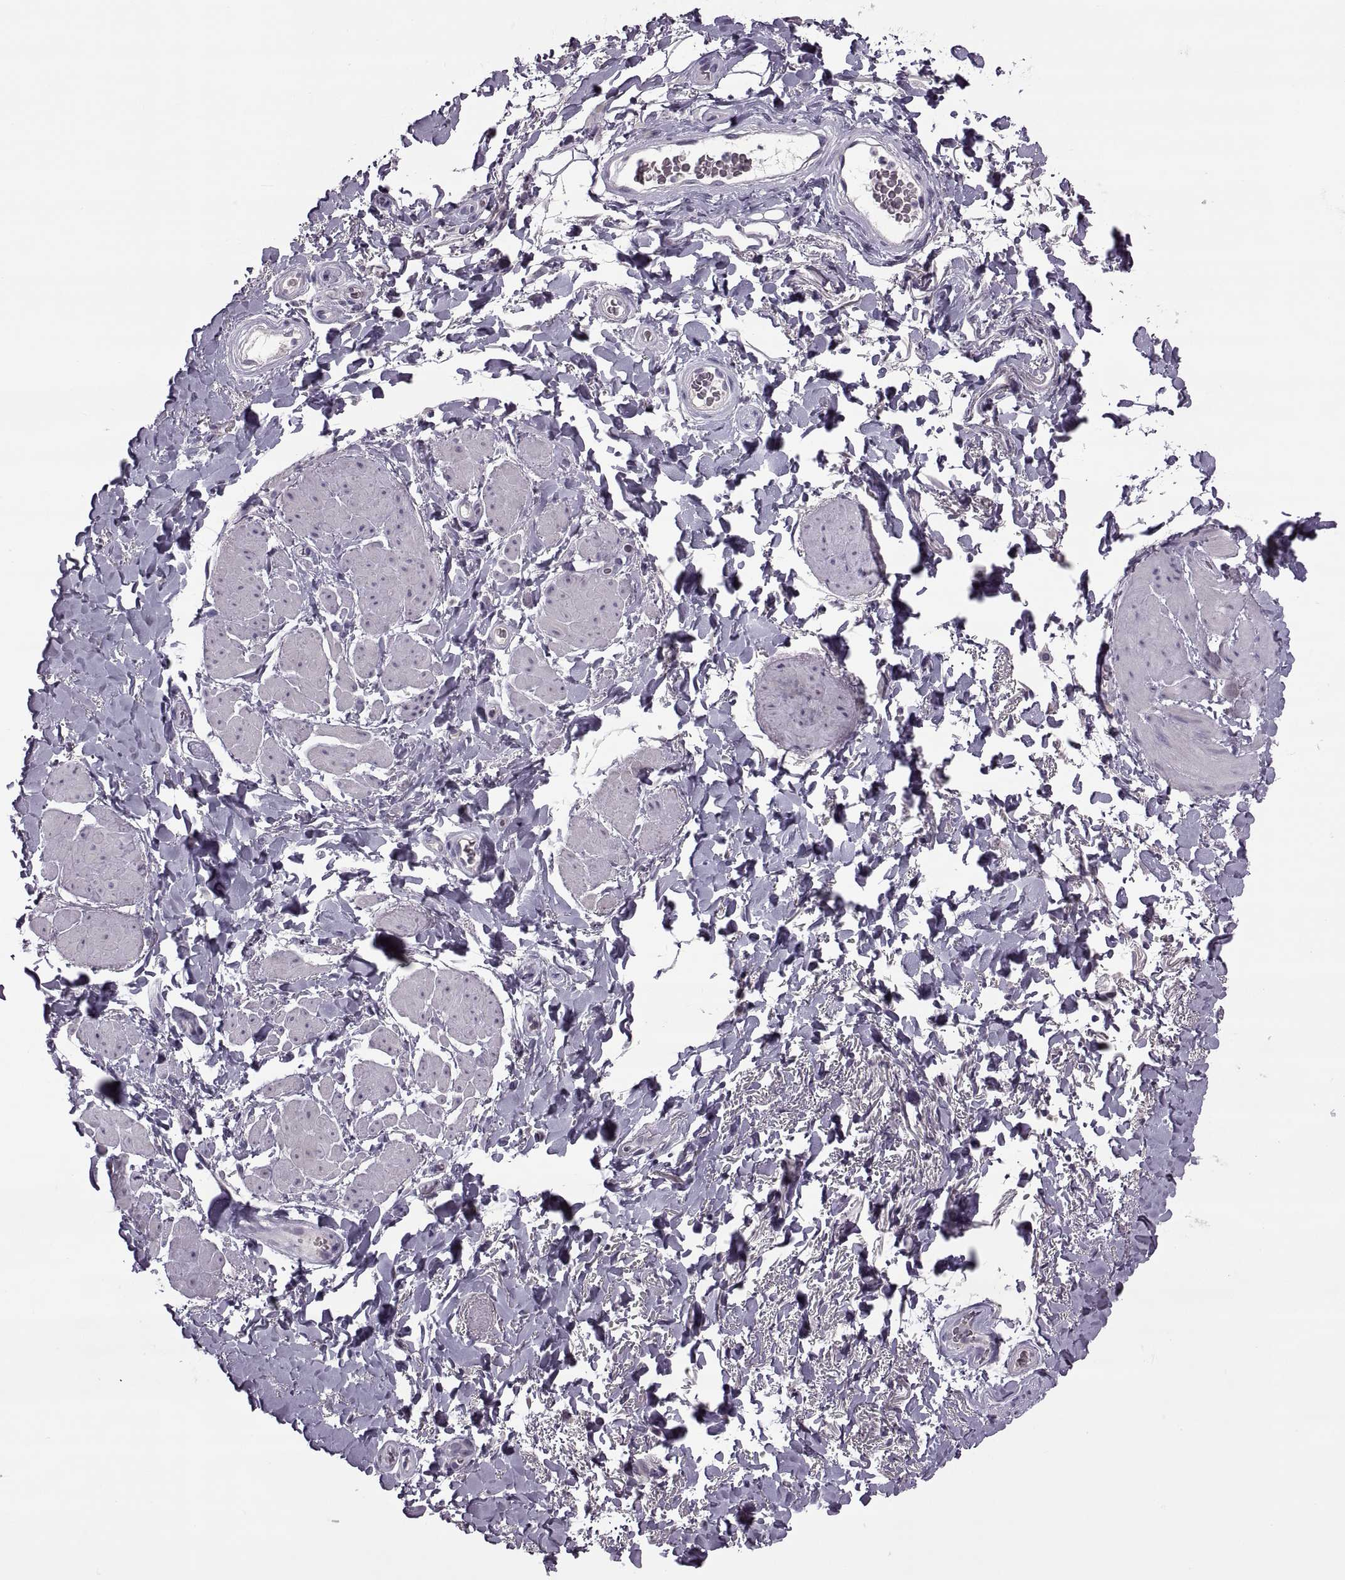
{"staining": {"intensity": "negative", "quantity": "none", "location": "none"}, "tissue": "adipose tissue", "cell_type": "Adipocytes", "image_type": "normal", "snomed": [{"axis": "morphology", "description": "Normal tissue, NOS"}, {"axis": "topography", "description": "Anal"}, {"axis": "topography", "description": "Peripheral nerve tissue"}], "caption": "Adipocytes show no significant protein expression in benign adipose tissue. (Immunohistochemistry (ihc), brightfield microscopy, high magnification).", "gene": "RSPH6A", "patient": {"sex": "male", "age": 53}}